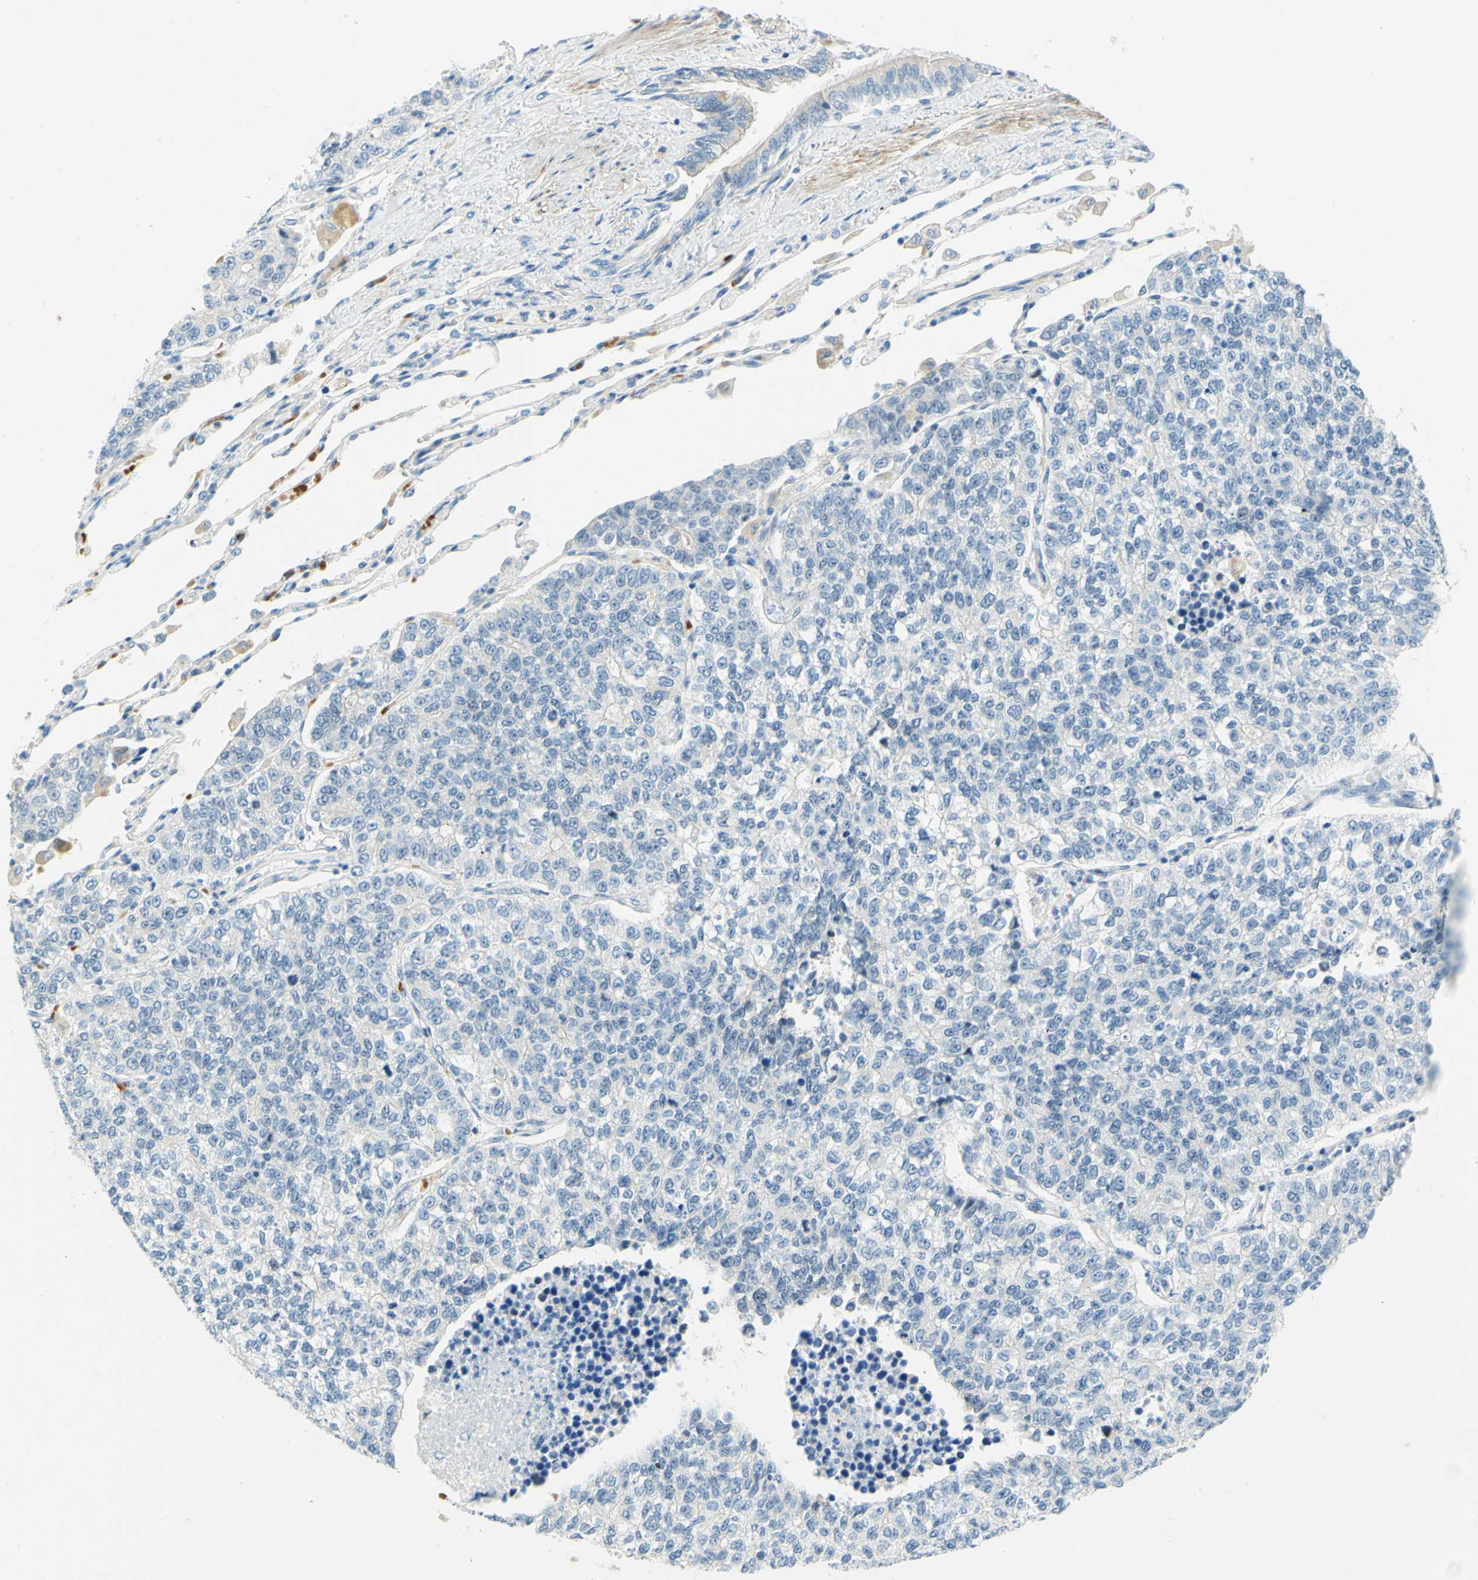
{"staining": {"intensity": "negative", "quantity": "none", "location": "none"}, "tissue": "lung cancer", "cell_type": "Tumor cells", "image_type": "cancer", "snomed": [{"axis": "morphology", "description": "Adenocarcinoma, NOS"}, {"axis": "topography", "description": "Lung"}], "caption": "Immunohistochemistry of adenocarcinoma (lung) displays no expression in tumor cells.", "gene": "ENTREP2", "patient": {"sex": "male", "age": 49}}